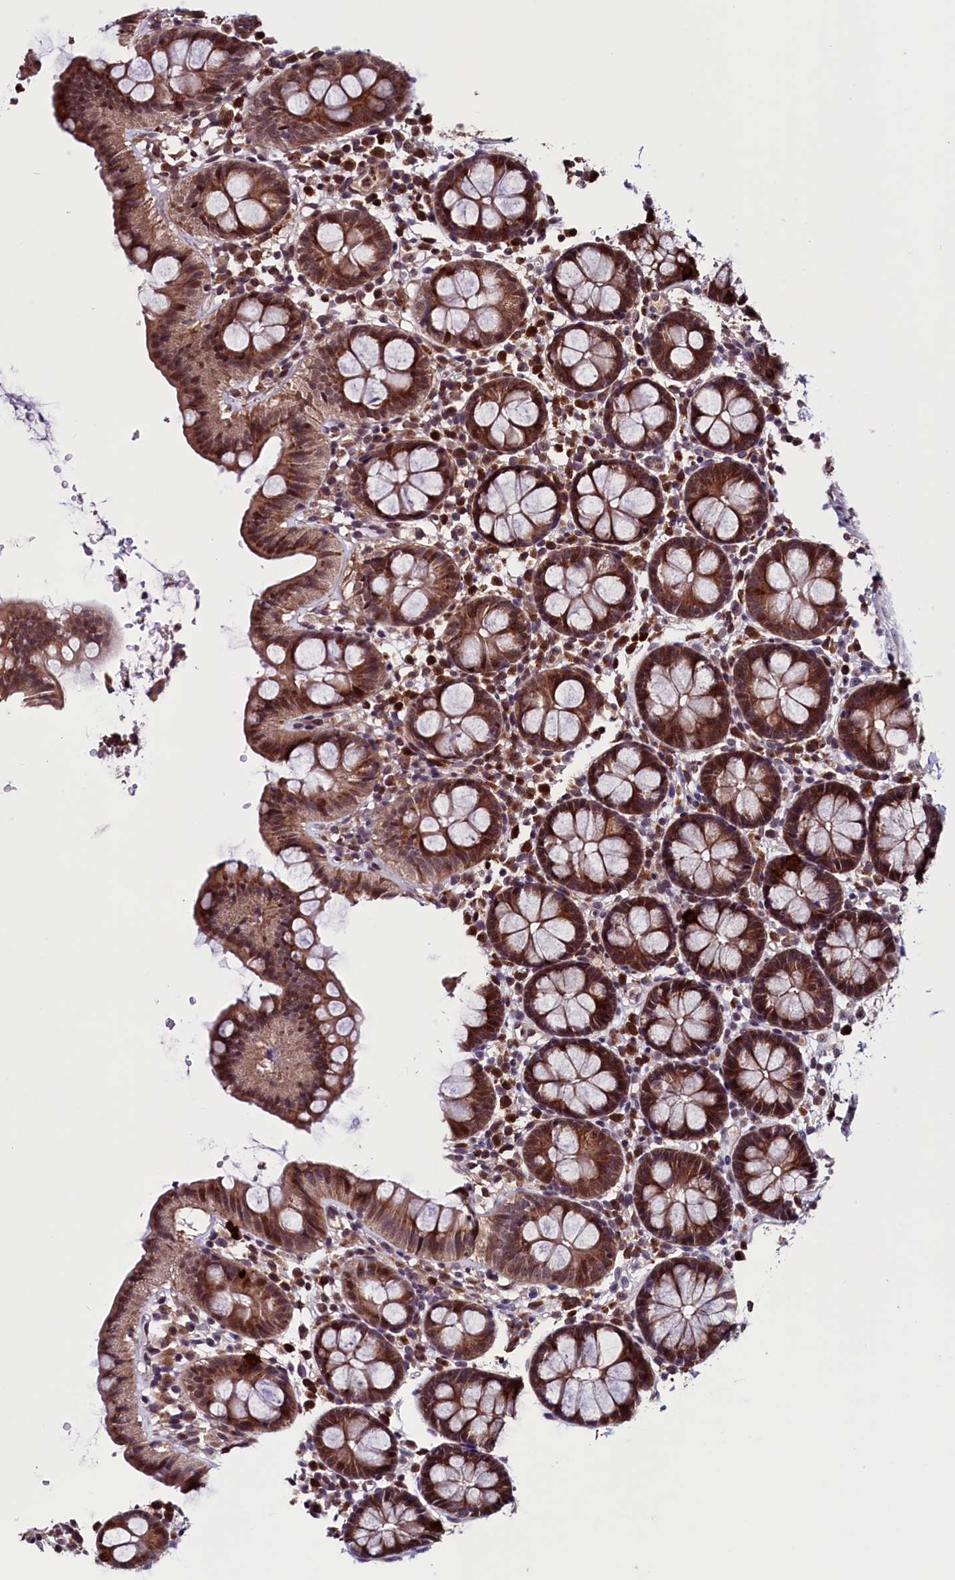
{"staining": {"intensity": "weak", "quantity": ">75%", "location": "cytoplasmic/membranous"}, "tissue": "colon", "cell_type": "Endothelial cells", "image_type": "normal", "snomed": [{"axis": "morphology", "description": "Normal tissue, NOS"}, {"axis": "topography", "description": "Colon"}], "caption": "A brown stain shows weak cytoplasmic/membranous expression of a protein in endothelial cells of unremarkable colon.", "gene": "RNMT", "patient": {"sex": "male", "age": 75}}